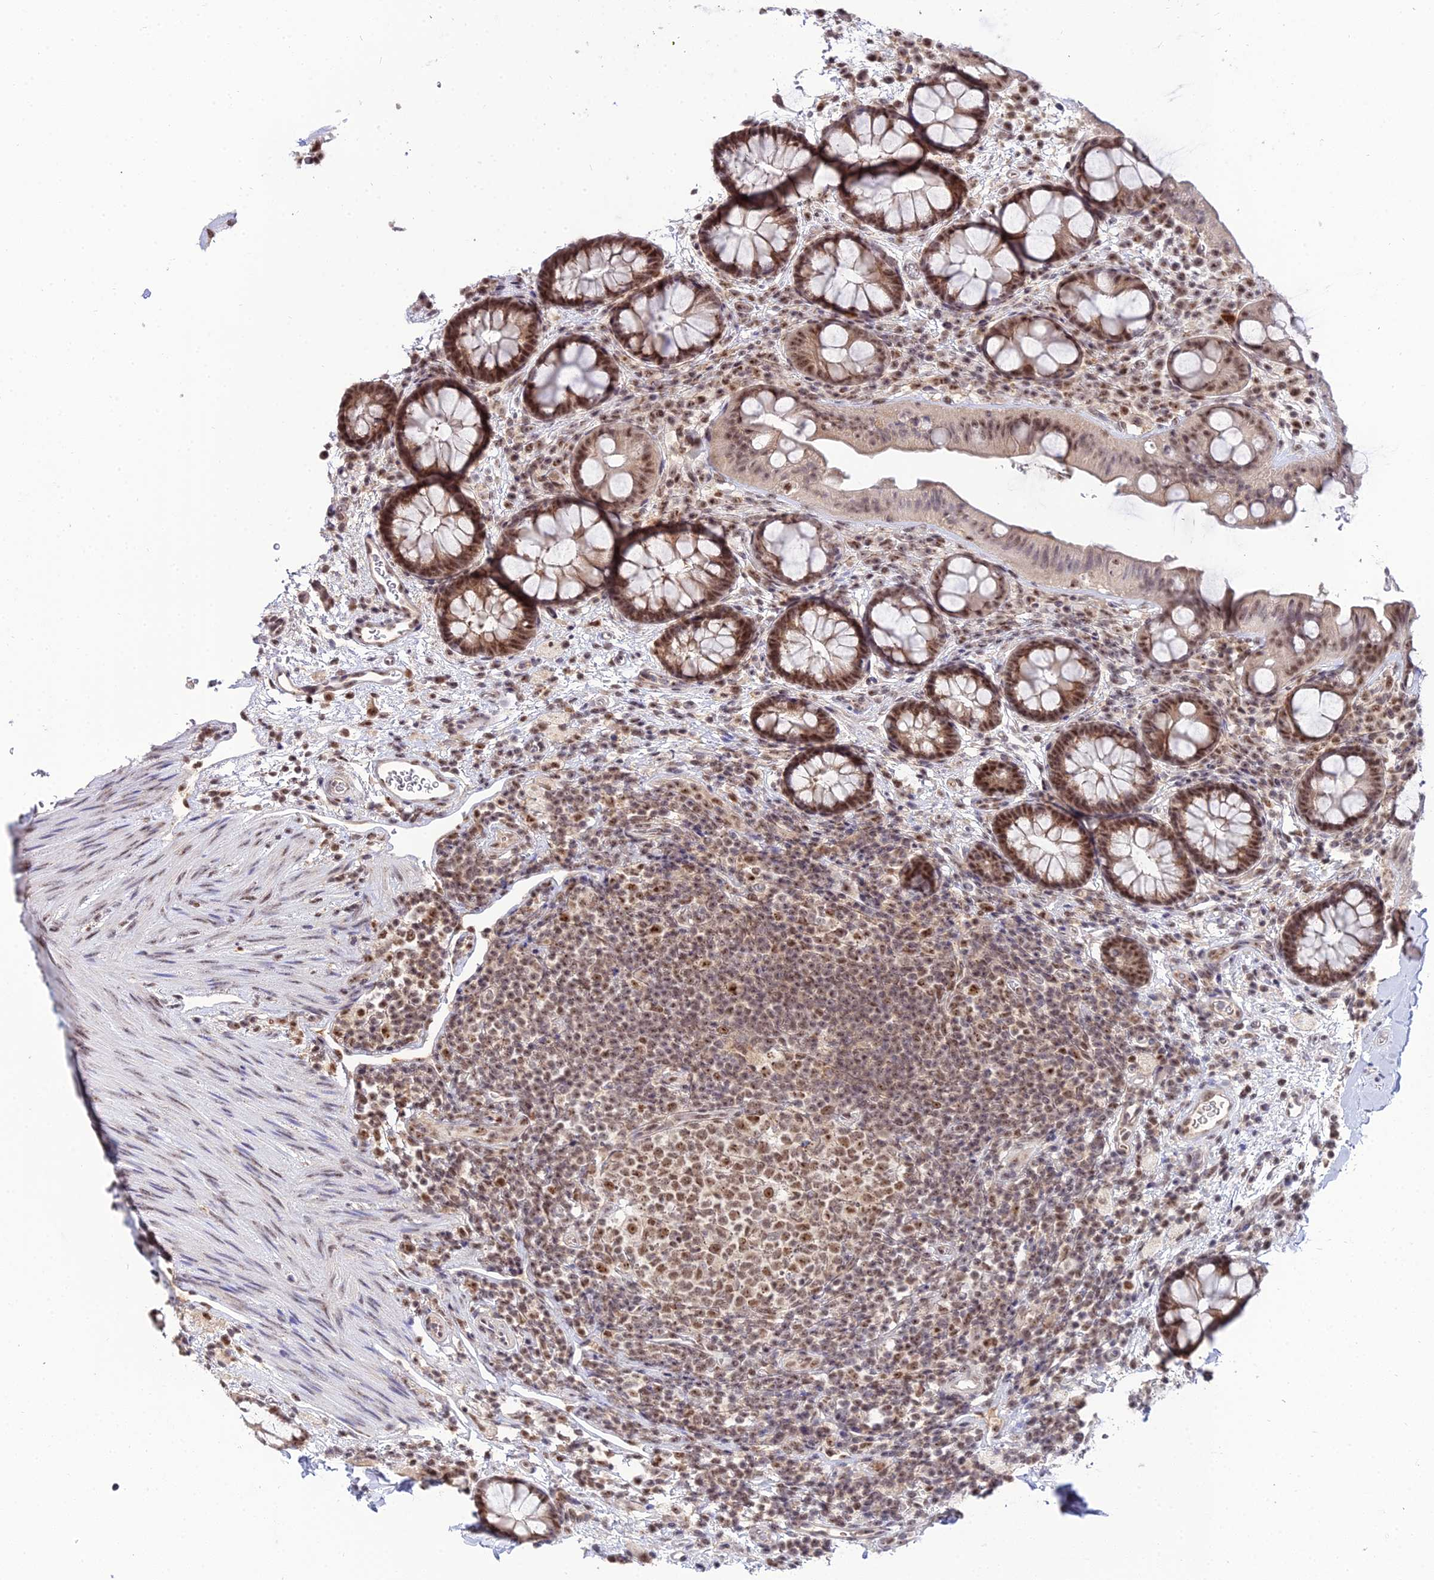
{"staining": {"intensity": "moderate", "quantity": ">75%", "location": "cytoplasmic/membranous,nuclear"}, "tissue": "rectum", "cell_type": "Glandular cells", "image_type": "normal", "snomed": [{"axis": "morphology", "description": "Normal tissue, NOS"}, {"axis": "topography", "description": "Rectum"}, {"axis": "topography", "description": "Peripheral nerve tissue"}], "caption": "Immunohistochemical staining of unremarkable rectum displays >75% levels of moderate cytoplasmic/membranous,nuclear protein staining in about >75% of glandular cells.", "gene": "EXOSC3", "patient": {"sex": "female", "age": 69}}